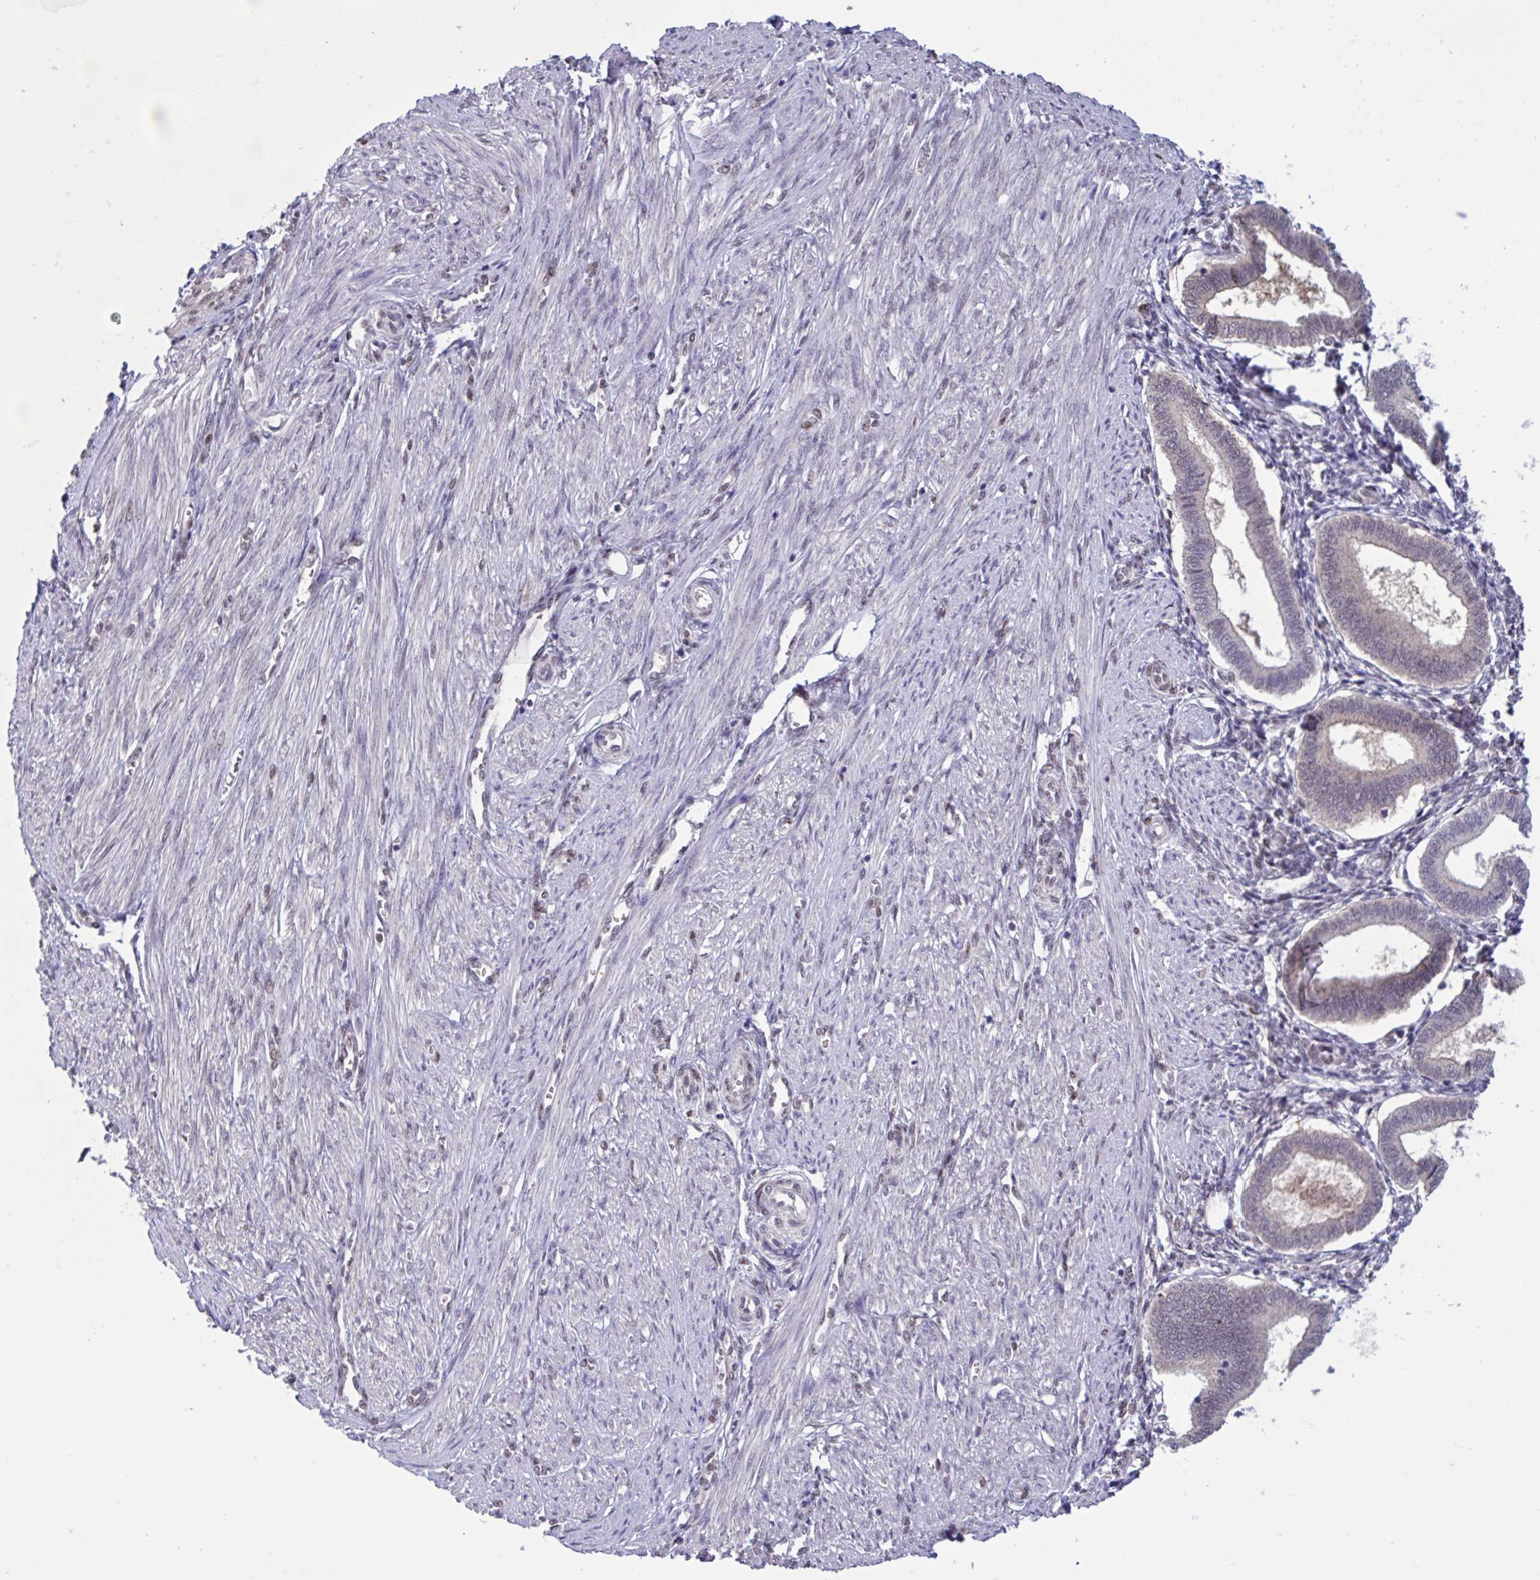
{"staining": {"intensity": "negative", "quantity": "none", "location": "none"}, "tissue": "endometrium", "cell_type": "Cells in endometrial stroma", "image_type": "normal", "snomed": [{"axis": "morphology", "description": "Normal tissue, NOS"}, {"axis": "topography", "description": "Endometrium"}], "caption": "This is an IHC histopathology image of benign endometrium. There is no positivity in cells in endometrial stroma.", "gene": "RBL1", "patient": {"sex": "female", "age": 24}}